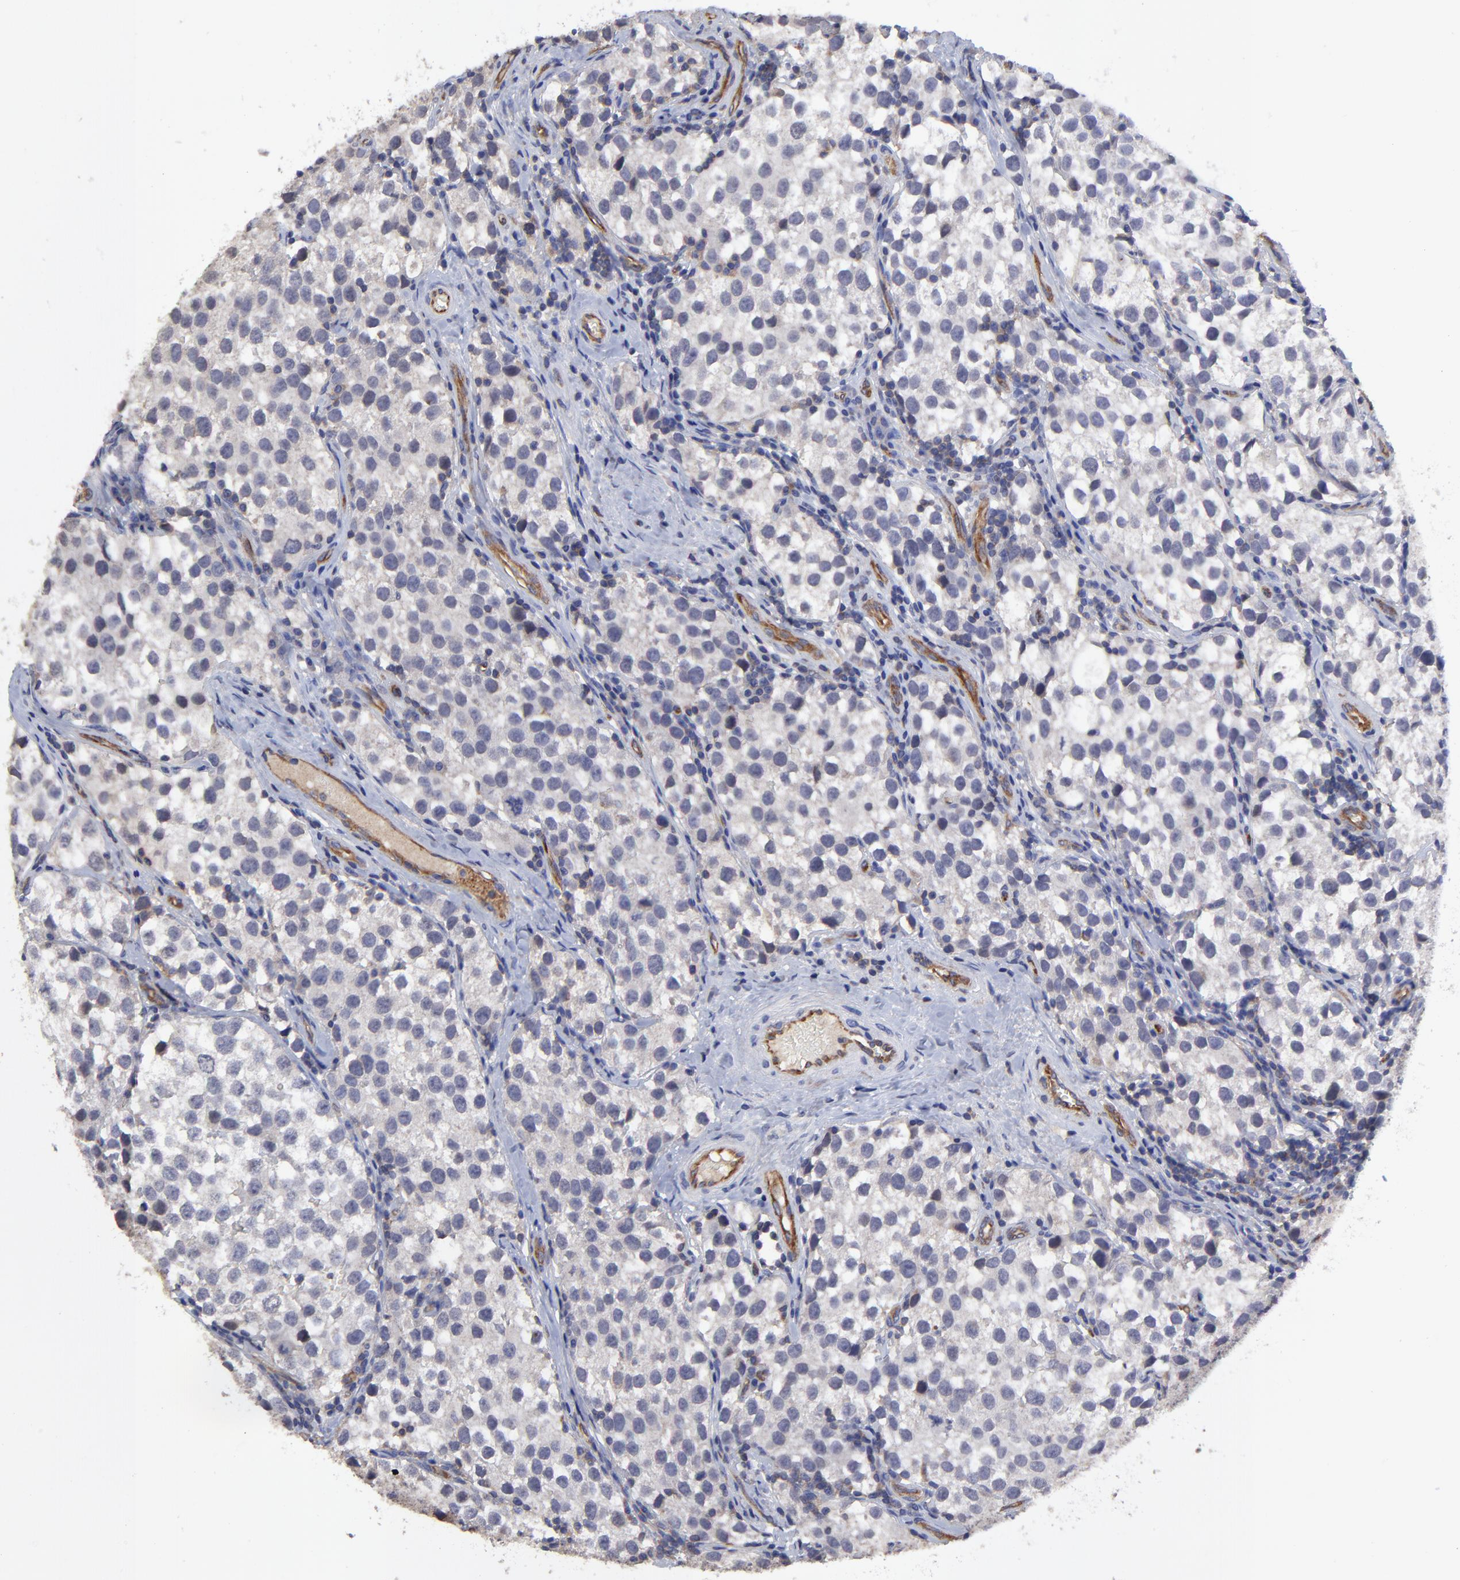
{"staining": {"intensity": "negative", "quantity": "none", "location": "none"}, "tissue": "testis cancer", "cell_type": "Tumor cells", "image_type": "cancer", "snomed": [{"axis": "morphology", "description": "Seminoma, NOS"}, {"axis": "topography", "description": "Testis"}], "caption": "IHC of human testis cancer reveals no staining in tumor cells.", "gene": "SULF2", "patient": {"sex": "male", "age": 39}}